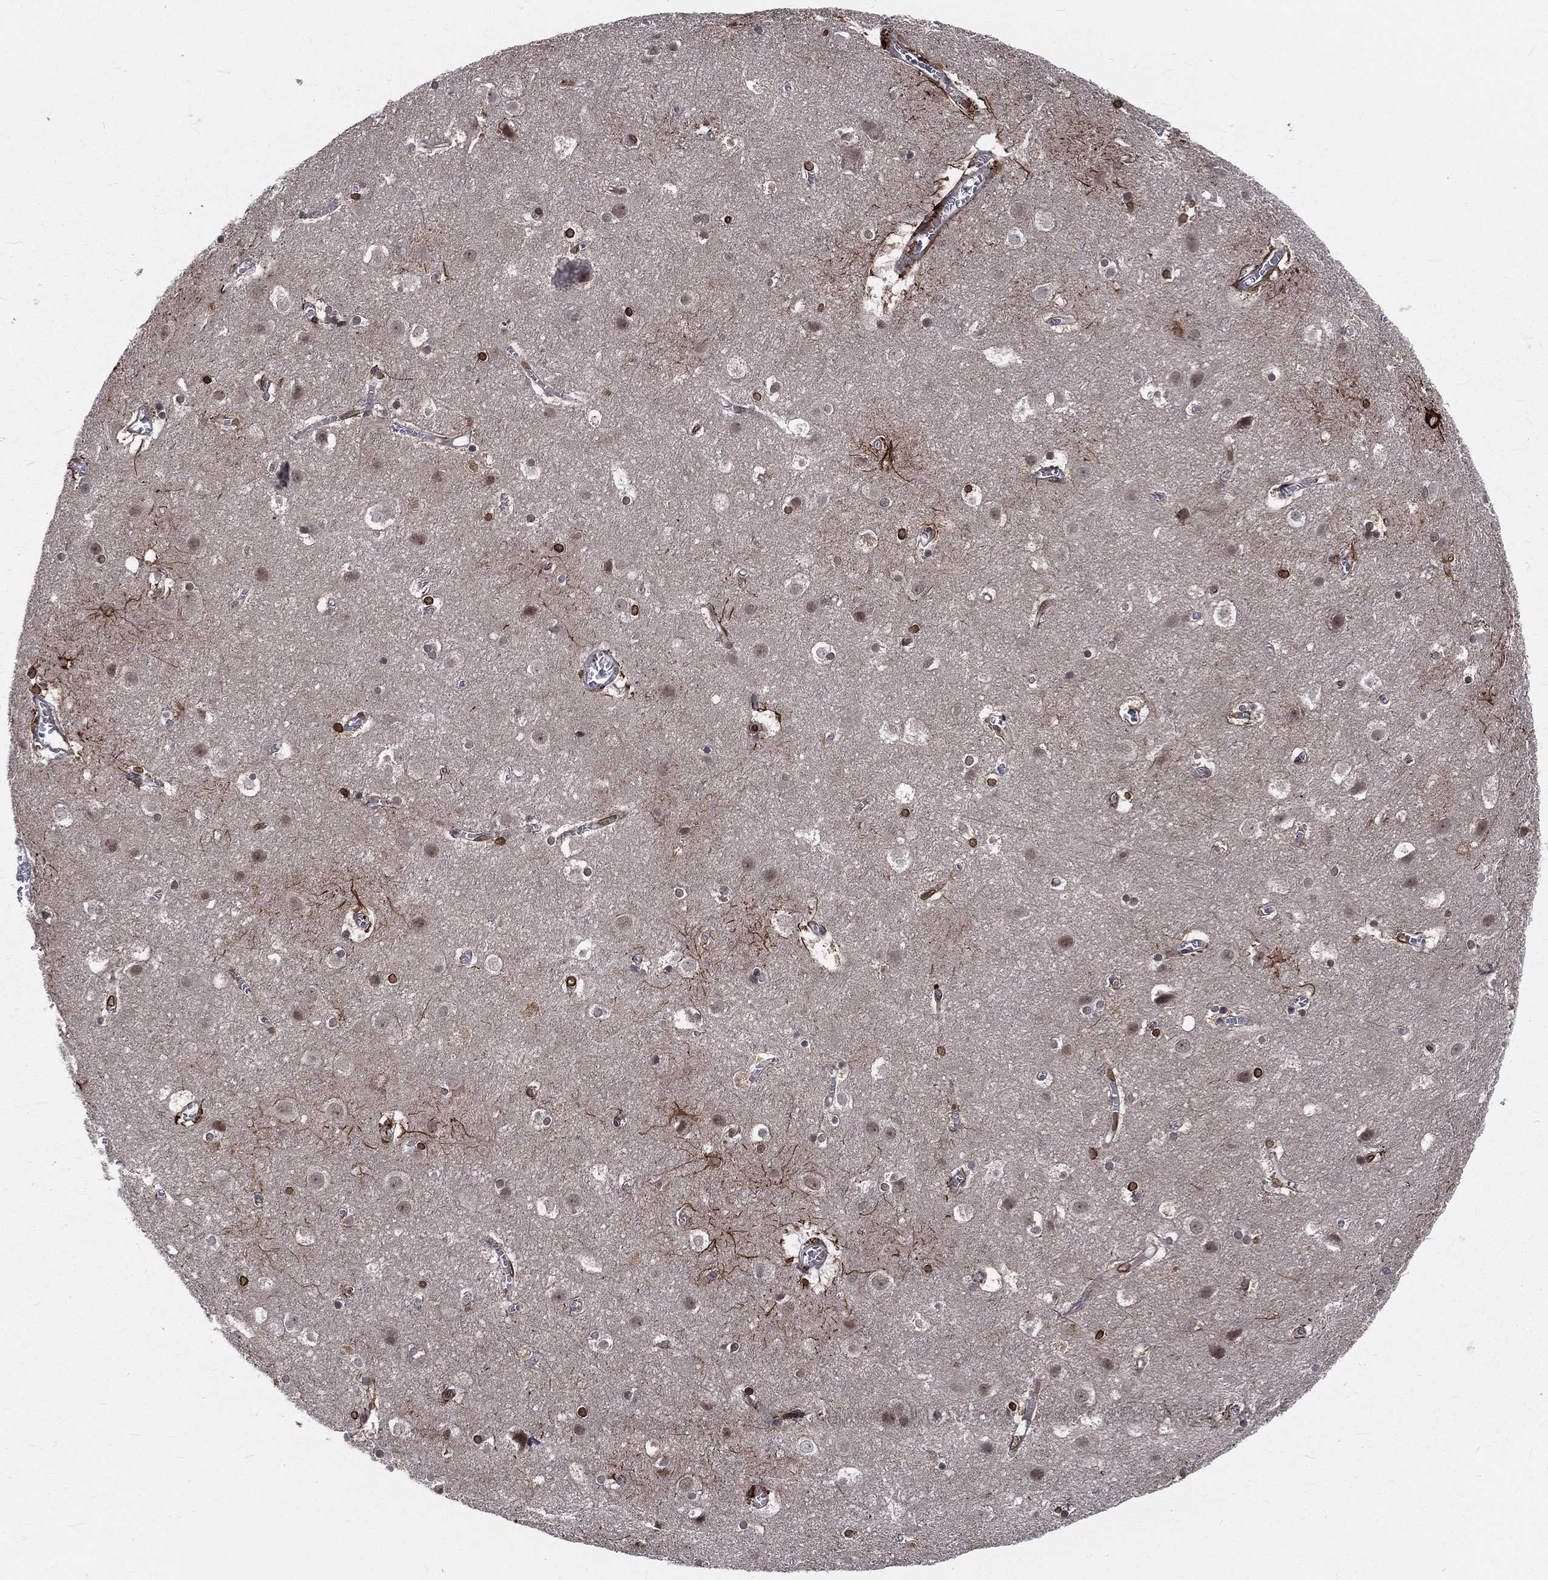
{"staining": {"intensity": "negative", "quantity": "none", "location": "none"}, "tissue": "cerebral cortex", "cell_type": "Endothelial cells", "image_type": "normal", "snomed": [{"axis": "morphology", "description": "Normal tissue, NOS"}, {"axis": "topography", "description": "Cerebral cortex"}], "caption": "Immunohistochemical staining of normal human cerebral cortex displays no significant positivity in endothelial cells. (Stains: DAB immunohistochemistry with hematoxylin counter stain, Microscopy: brightfield microscopy at high magnification).", "gene": "LBR", "patient": {"sex": "male", "age": 59}}